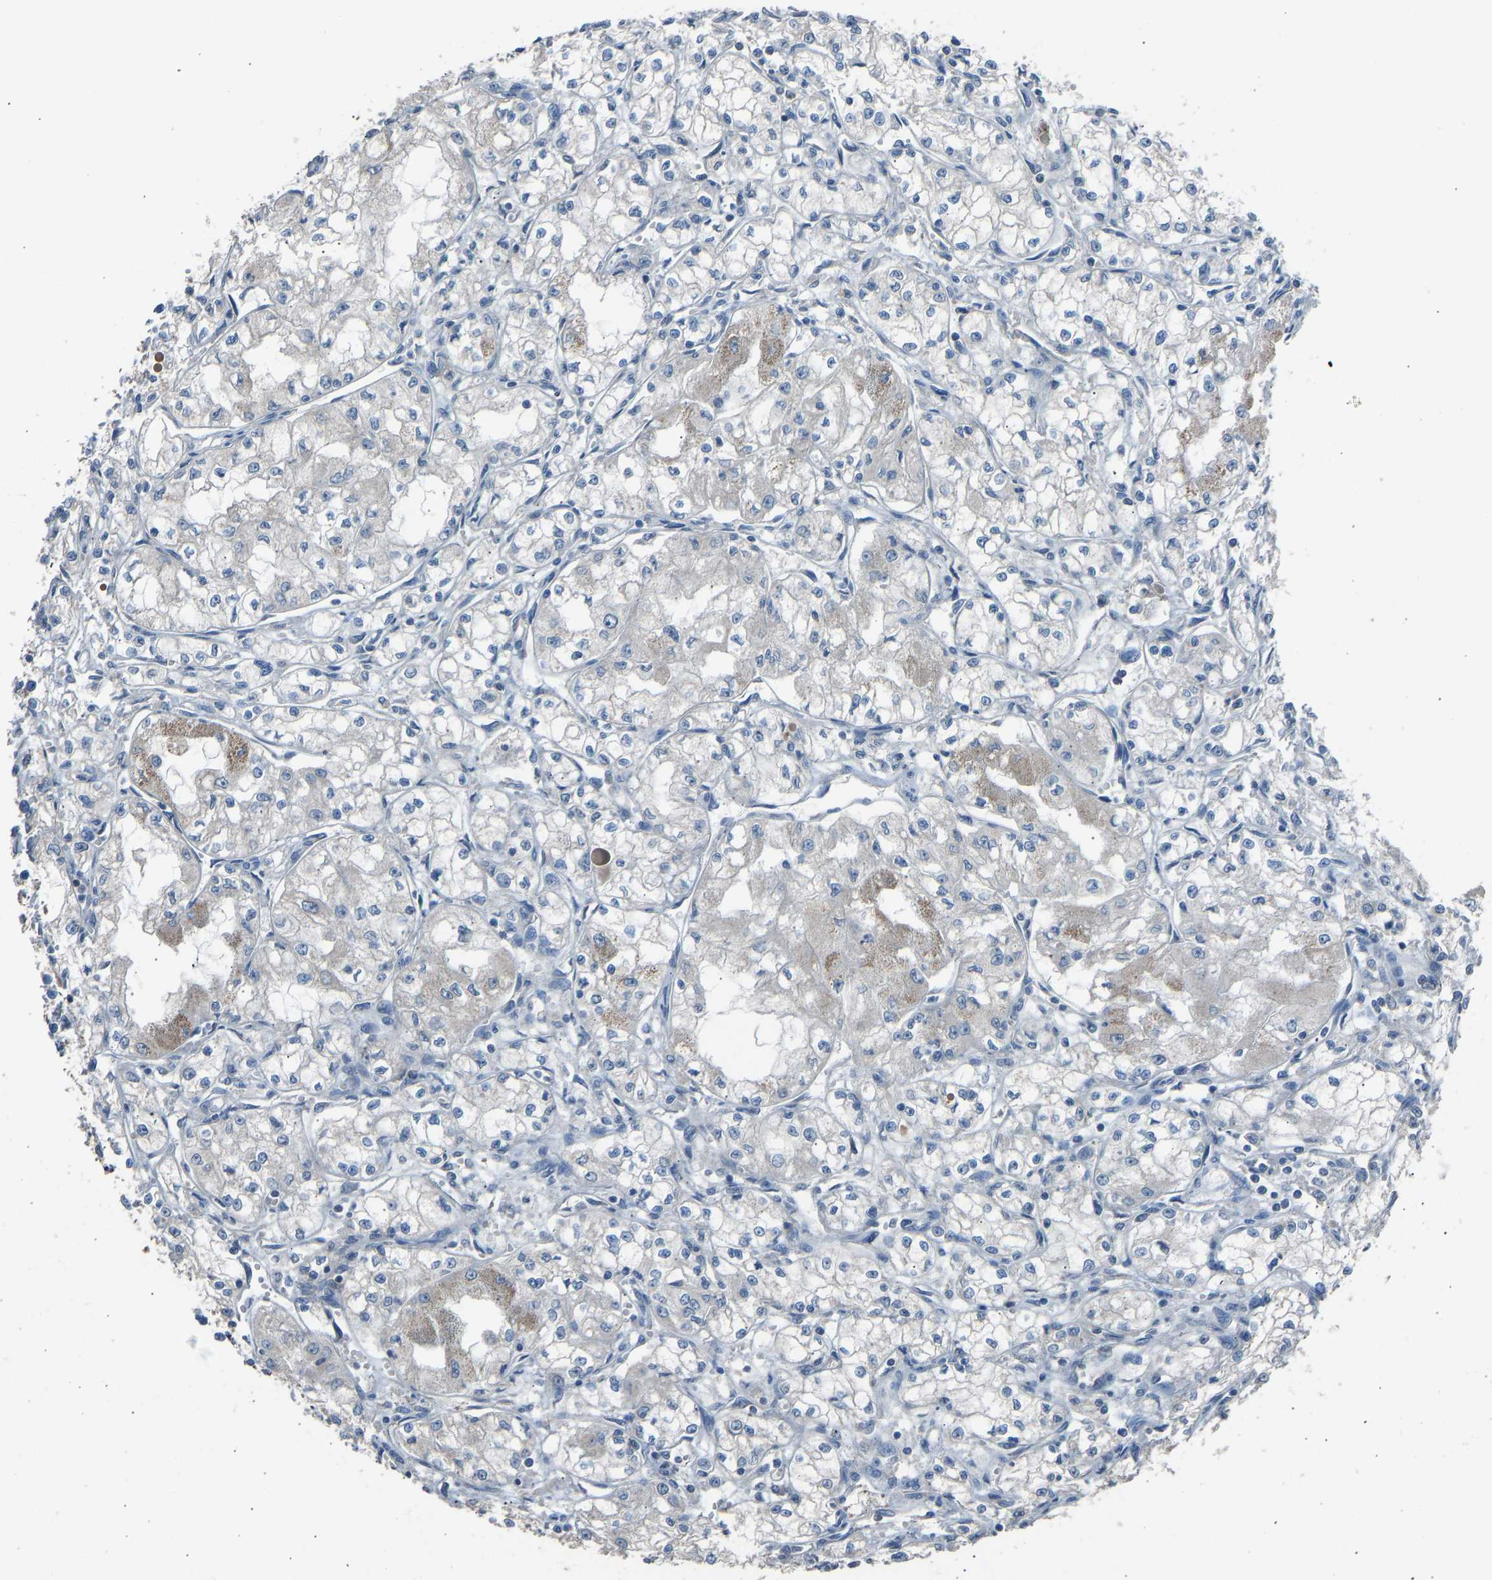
{"staining": {"intensity": "negative", "quantity": "none", "location": "none"}, "tissue": "renal cancer", "cell_type": "Tumor cells", "image_type": "cancer", "snomed": [{"axis": "morphology", "description": "Normal tissue, NOS"}, {"axis": "morphology", "description": "Adenocarcinoma, NOS"}, {"axis": "topography", "description": "Kidney"}], "caption": "An immunohistochemistry histopathology image of renal cancer is shown. There is no staining in tumor cells of renal cancer. (Stains: DAB immunohistochemistry (IHC) with hematoxylin counter stain, Microscopy: brightfield microscopy at high magnification).", "gene": "TGFBR3", "patient": {"sex": "male", "age": 59}}